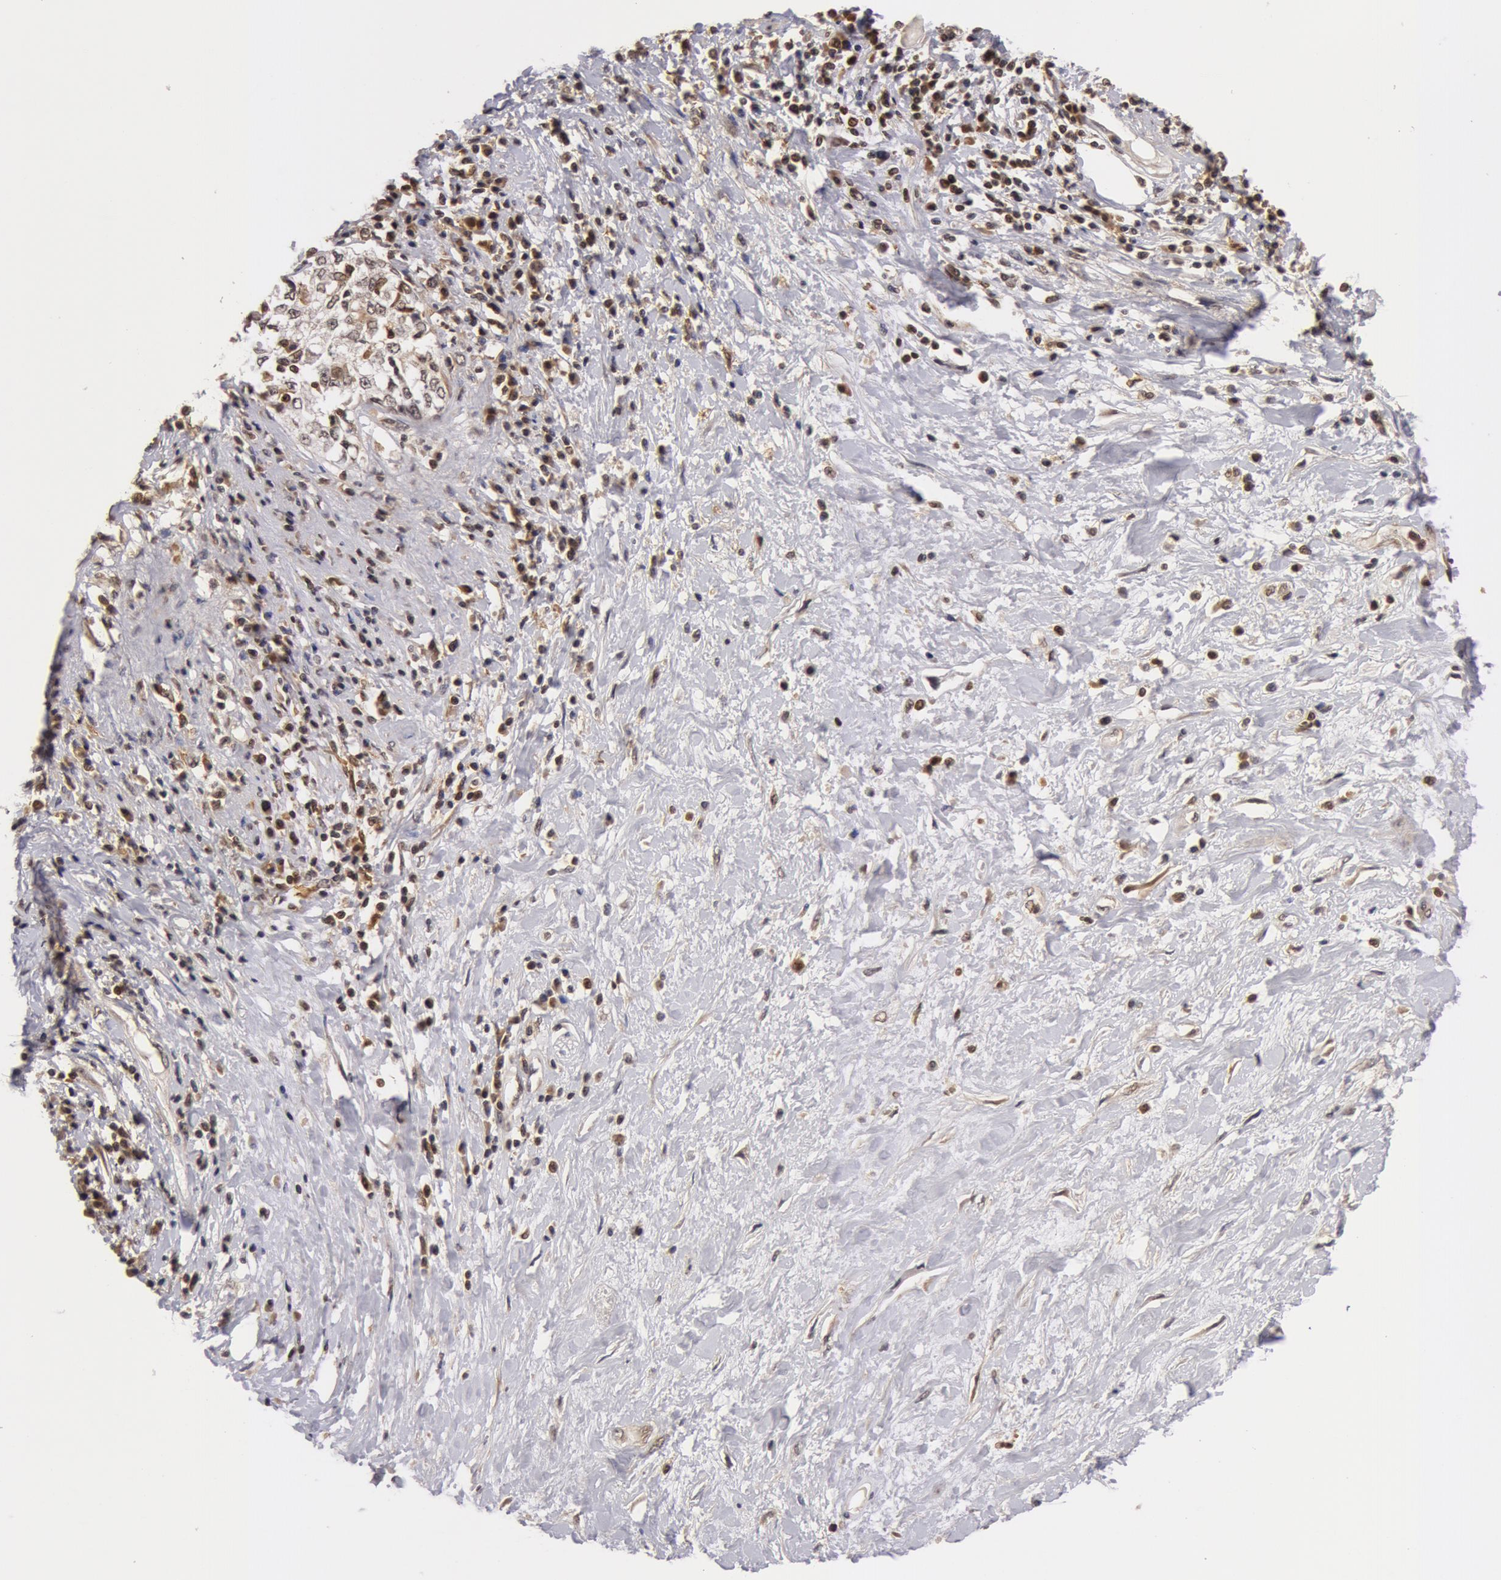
{"staining": {"intensity": "weak", "quantity": "<25%", "location": "nuclear"}, "tissue": "cervical cancer", "cell_type": "Tumor cells", "image_type": "cancer", "snomed": [{"axis": "morphology", "description": "Squamous cell carcinoma, NOS"}, {"axis": "topography", "description": "Cervix"}], "caption": "Immunohistochemistry micrograph of neoplastic tissue: human cervical squamous cell carcinoma stained with DAB (3,3'-diaminobenzidine) reveals no significant protein expression in tumor cells.", "gene": "ZNF350", "patient": {"sex": "female", "age": 57}}